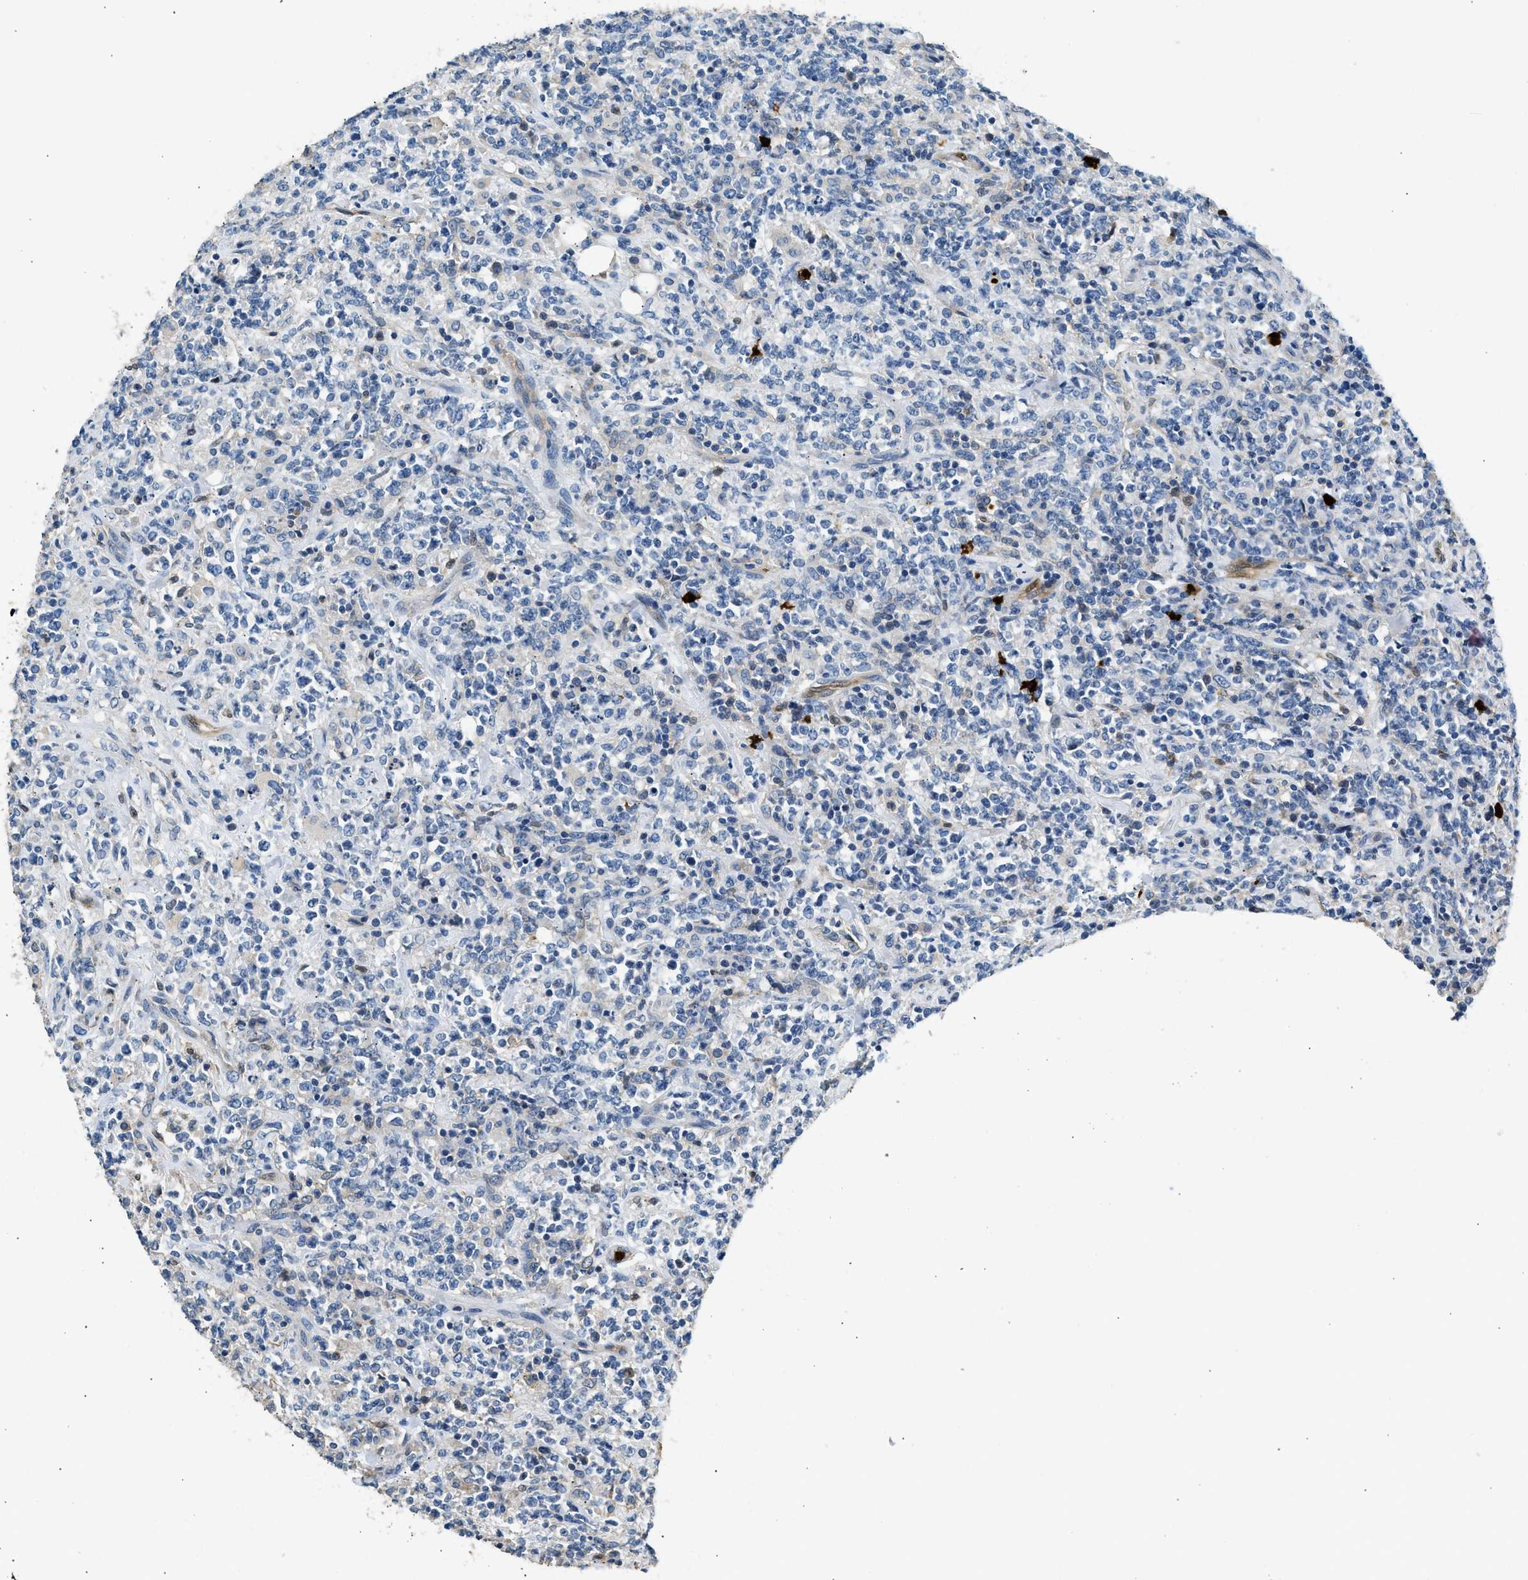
{"staining": {"intensity": "negative", "quantity": "none", "location": "none"}, "tissue": "lymphoma", "cell_type": "Tumor cells", "image_type": "cancer", "snomed": [{"axis": "morphology", "description": "Malignant lymphoma, non-Hodgkin's type, High grade"}, {"axis": "topography", "description": "Soft tissue"}], "caption": "Lymphoma was stained to show a protein in brown. There is no significant expression in tumor cells.", "gene": "ANXA3", "patient": {"sex": "male", "age": 18}}